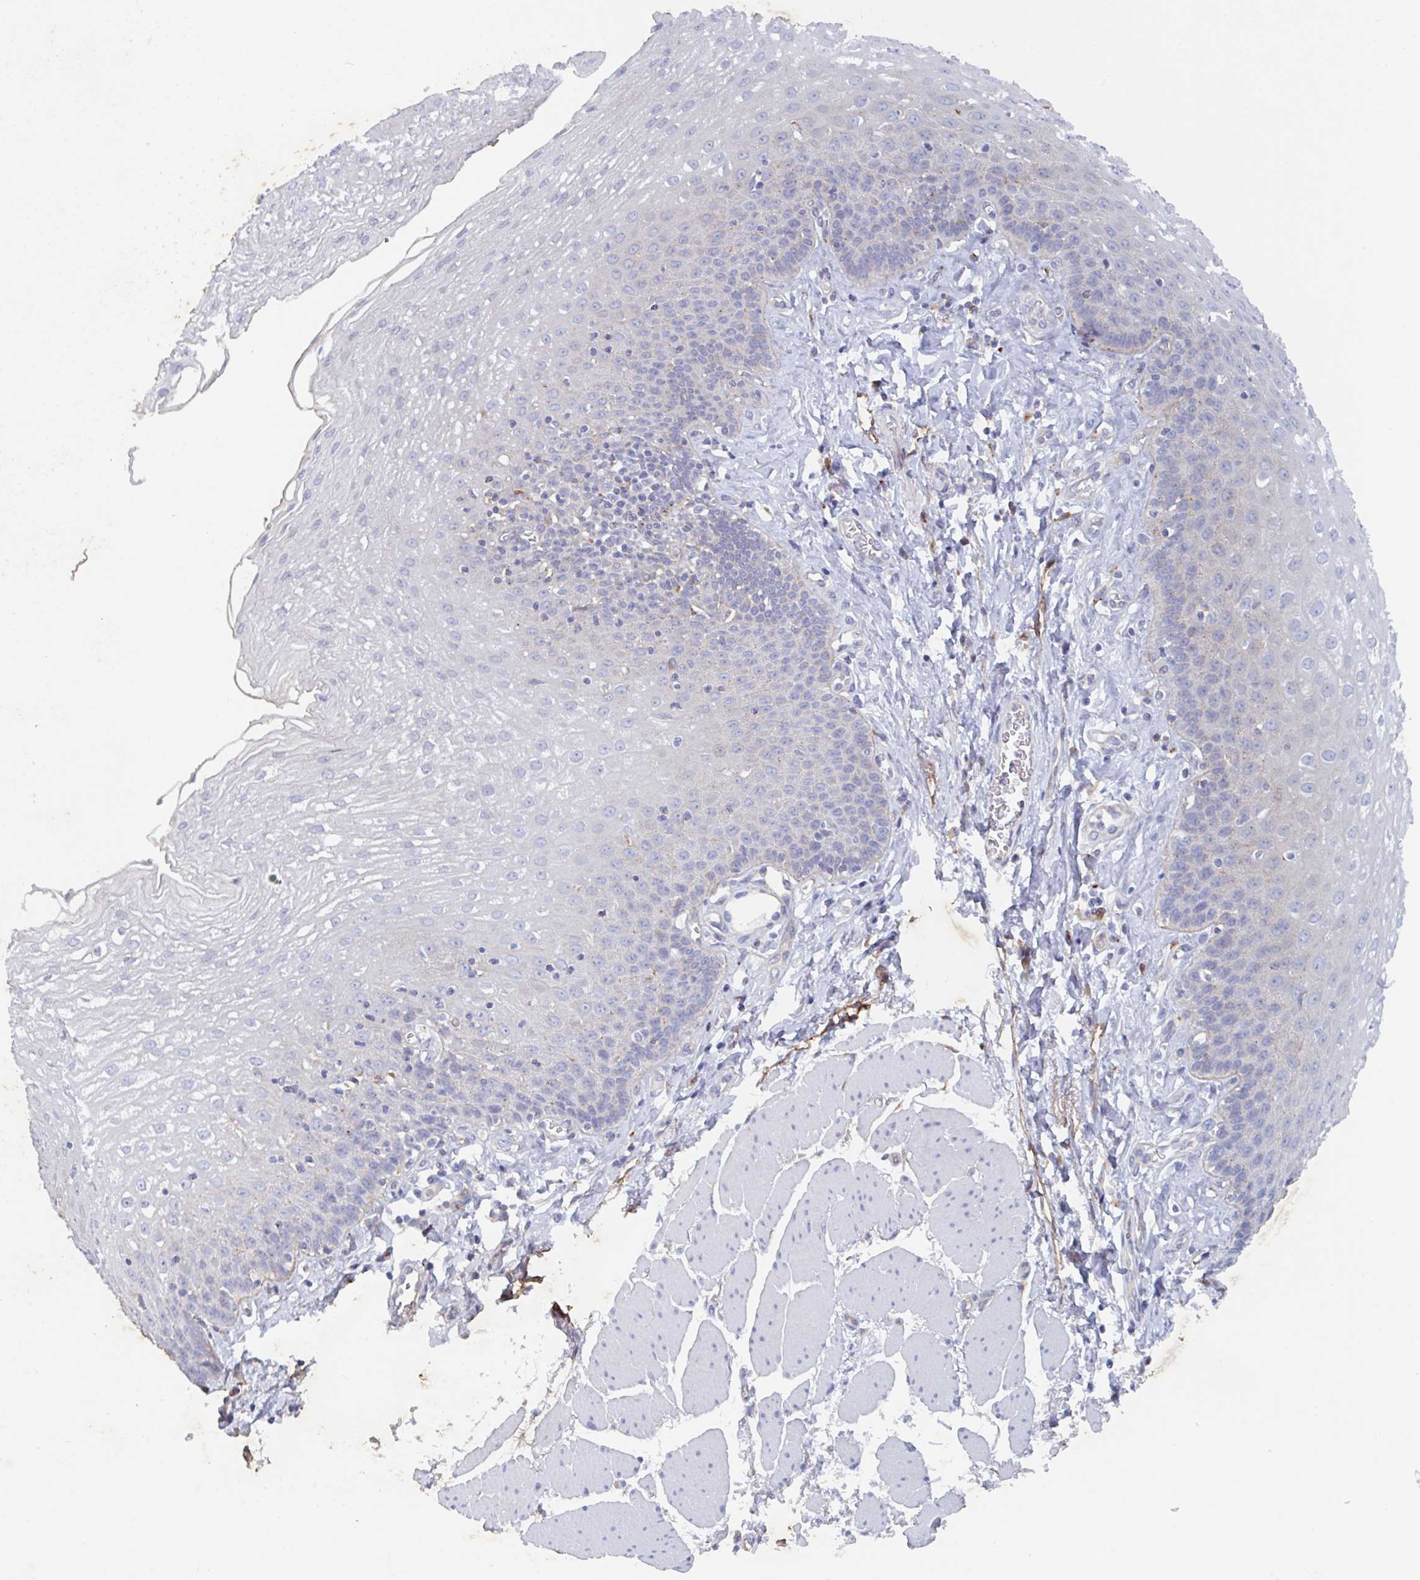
{"staining": {"intensity": "negative", "quantity": "none", "location": "none"}, "tissue": "esophagus", "cell_type": "Squamous epithelial cells", "image_type": "normal", "snomed": [{"axis": "morphology", "description": "Normal tissue, NOS"}, {"axis": "topography", "description": "Esophagus"}], "caption": "An immunohistochemistry (IHC) histopathology image of normal esophagus is shown. There is no staining in squamous epithelial cells of esophagus.", "gene": "MANBA", "patient": {"sex": "female", "age": 81}}